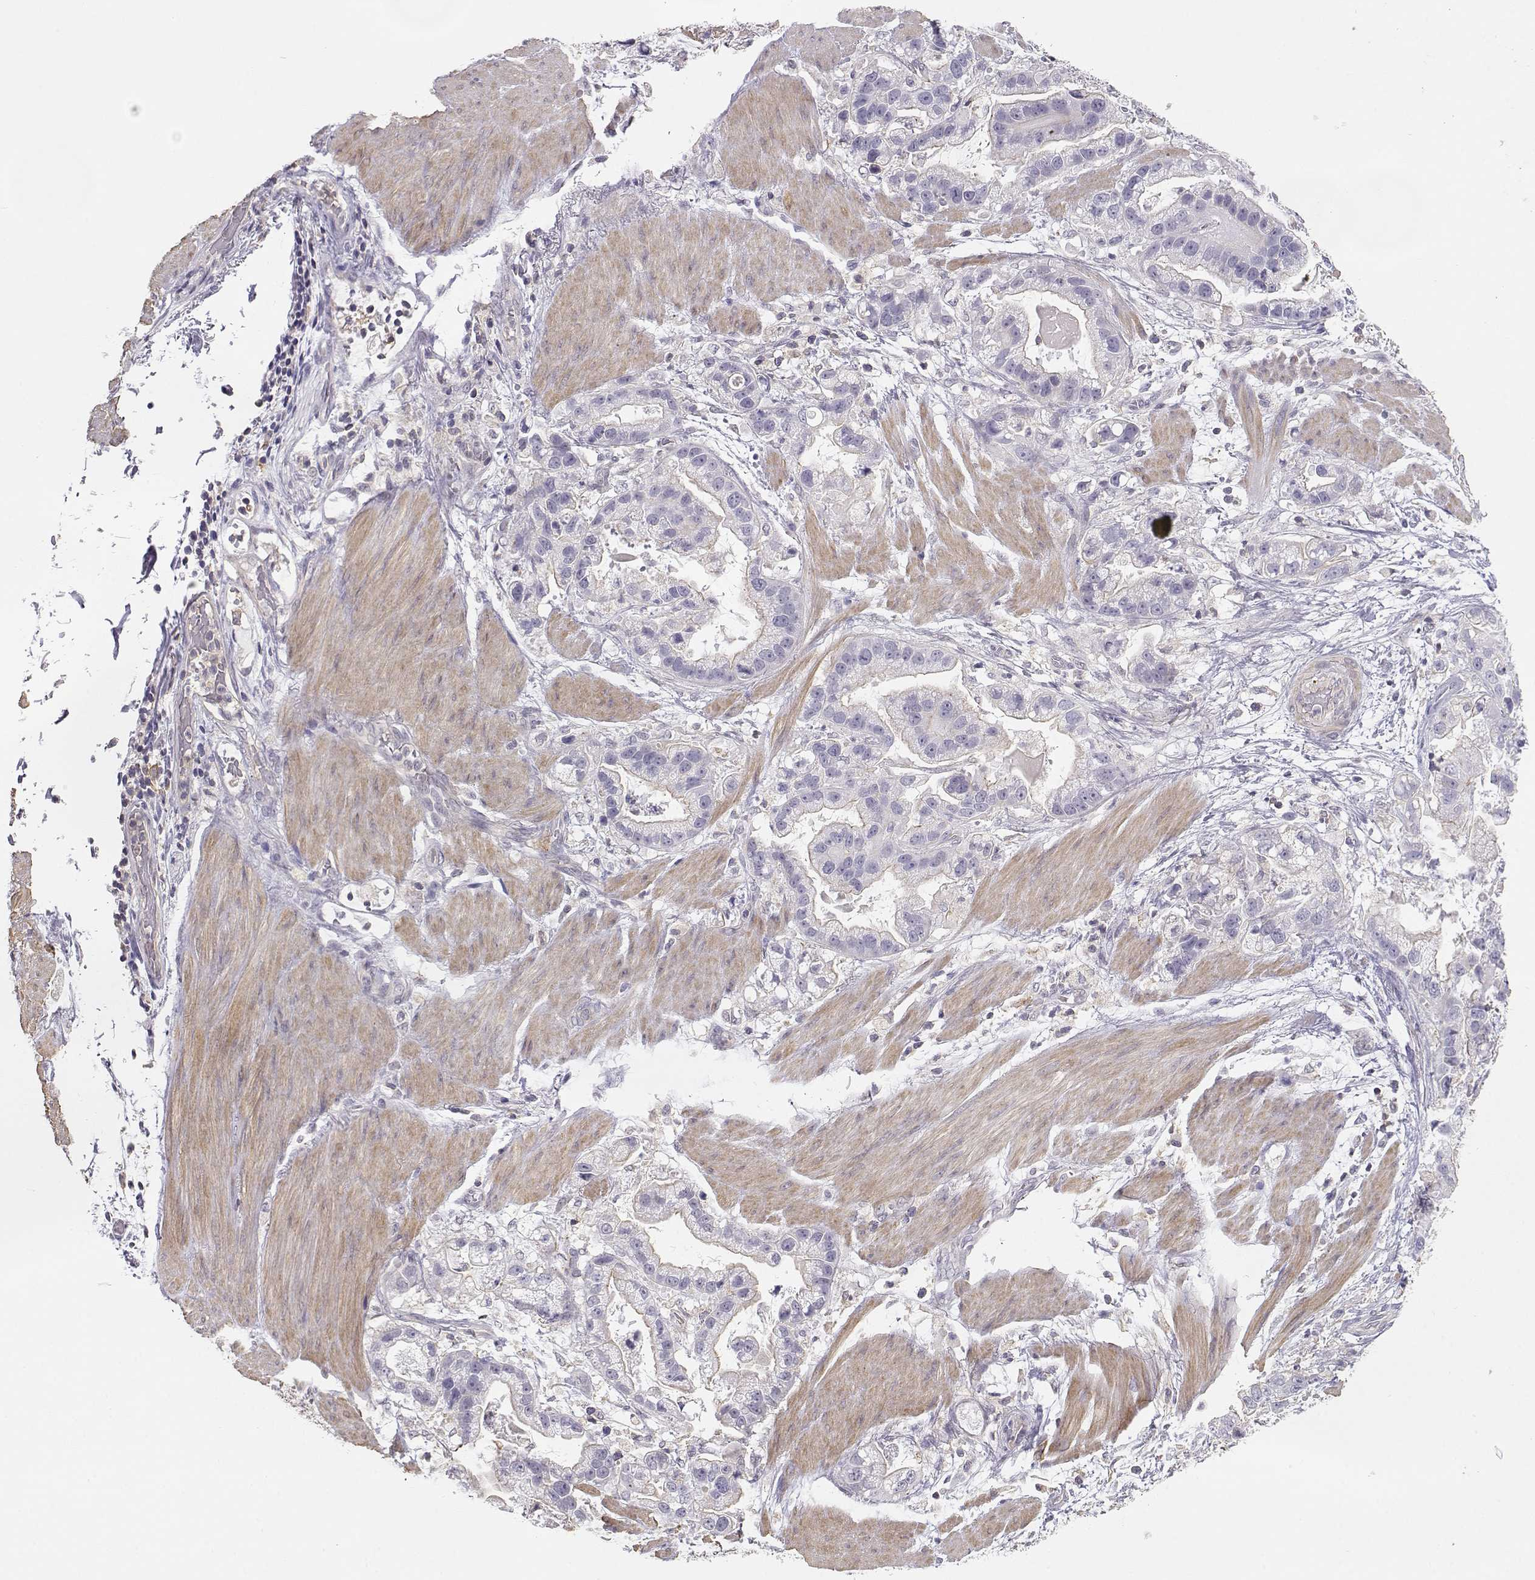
{"staining": {"intensity": "negative", "quantity": "none", "location": "none"}, "tissue": "stomach cancer", "cell_type": "Tumor cells", "image_type": "cancer", "snomed": [{"axis": "morphology", "description": "Adenocarcinoma, NOS"}, {"axis": "topography", "description": "Stomach"}], "caption": "This is an immunohistochemistry micrograph of human stomach cancer (adenocarcinoma). There is no expression in tumor cells.", "gene": "DAPL1", "patient": {"sex": "male", "age": 59}}